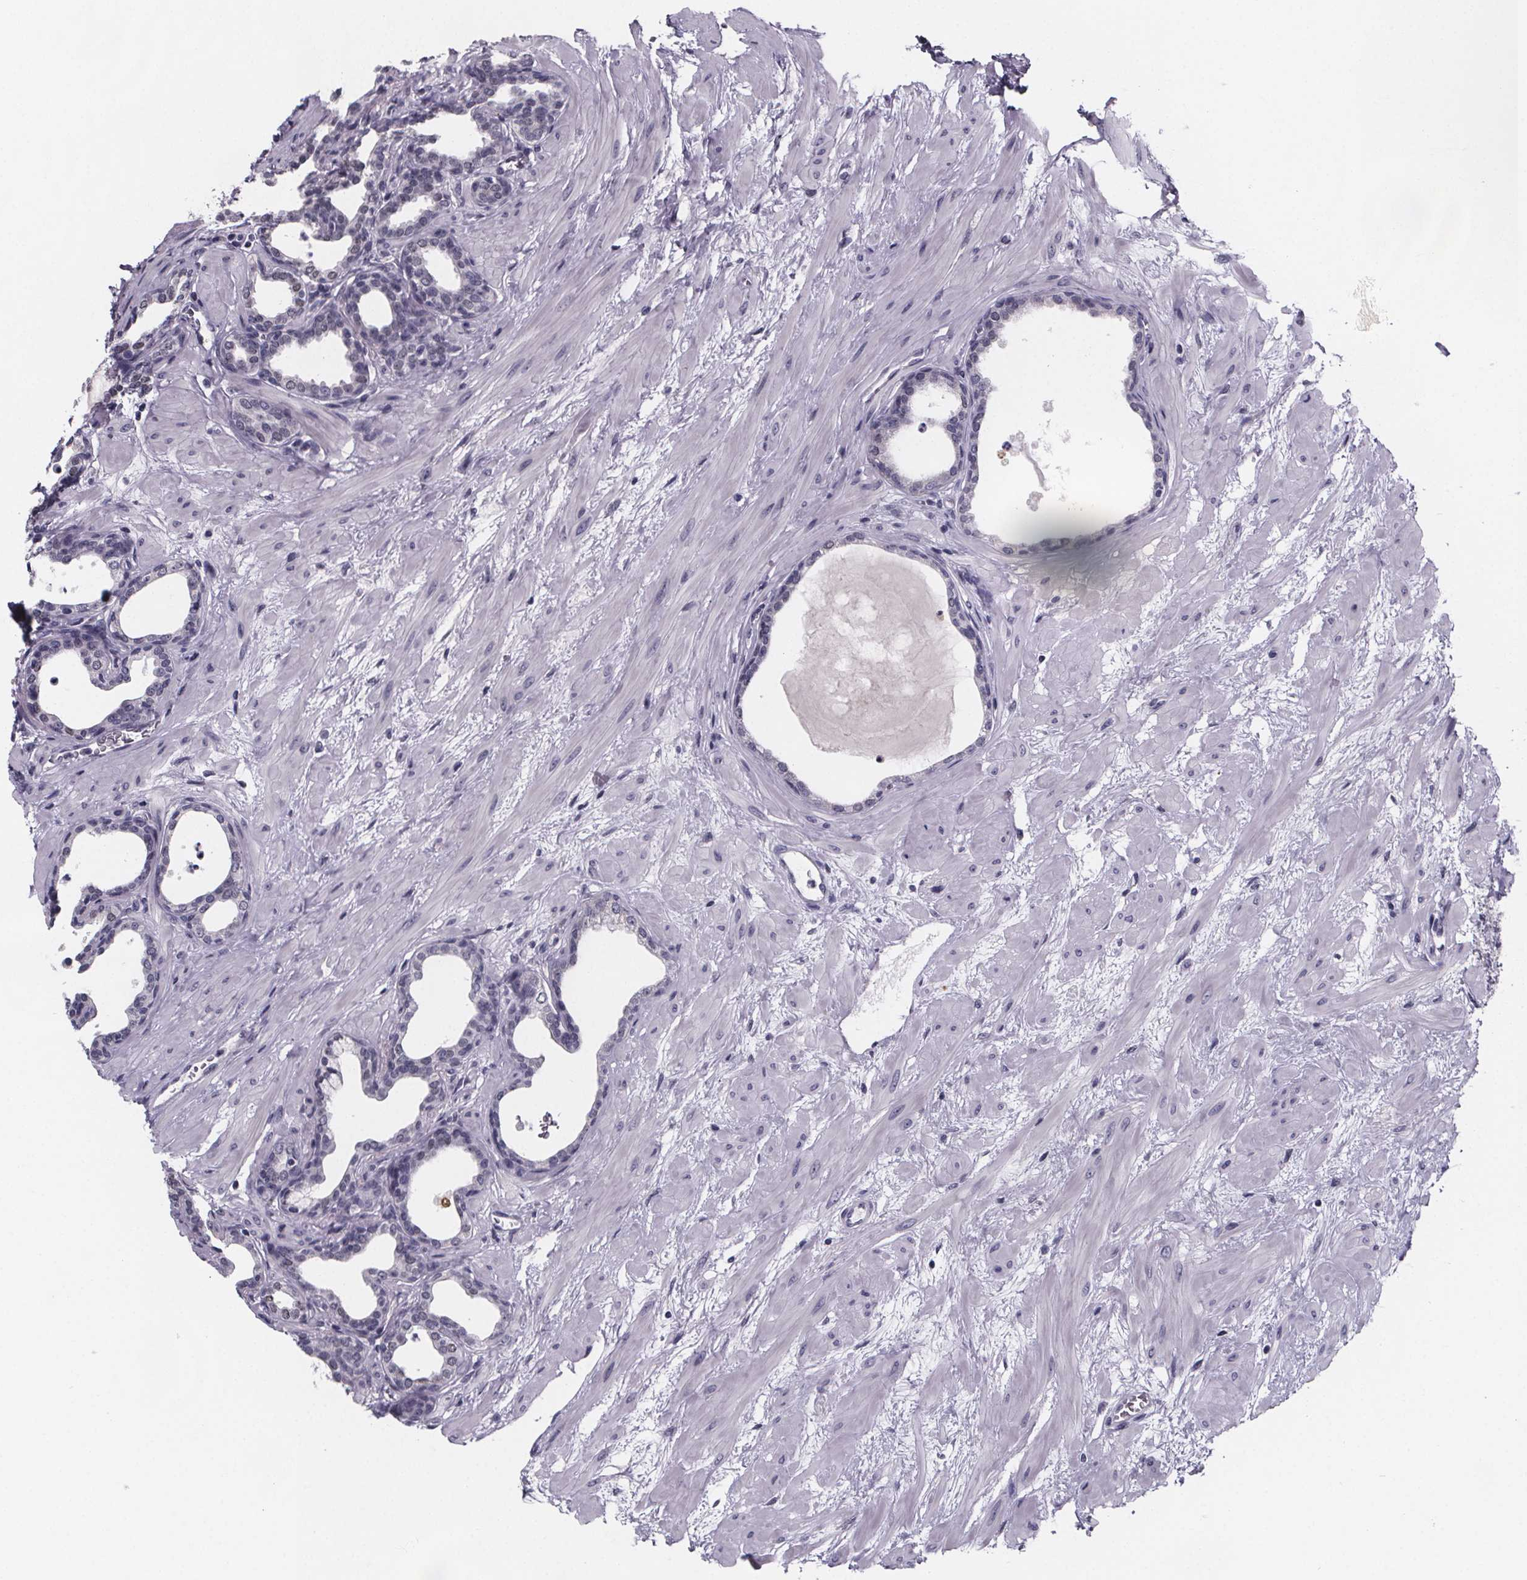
{"staining": {"intensity": "negative", "quantity": "none", "location": "none"}, "tissue": "prostate", "cell_type": "Glandular cells", "image_type": "normal", "snomed": [{"axis": "morphology", "description": "Normal tissue, NOS"}, {"axis": "topography", "description": "Prostate"}], "caption": "DAB immunohistochemical staining of benign human prostate displays no significant positivity in glandular cells.", "gene": "PAH", "patient": {"sex": "male", "age": 37}}